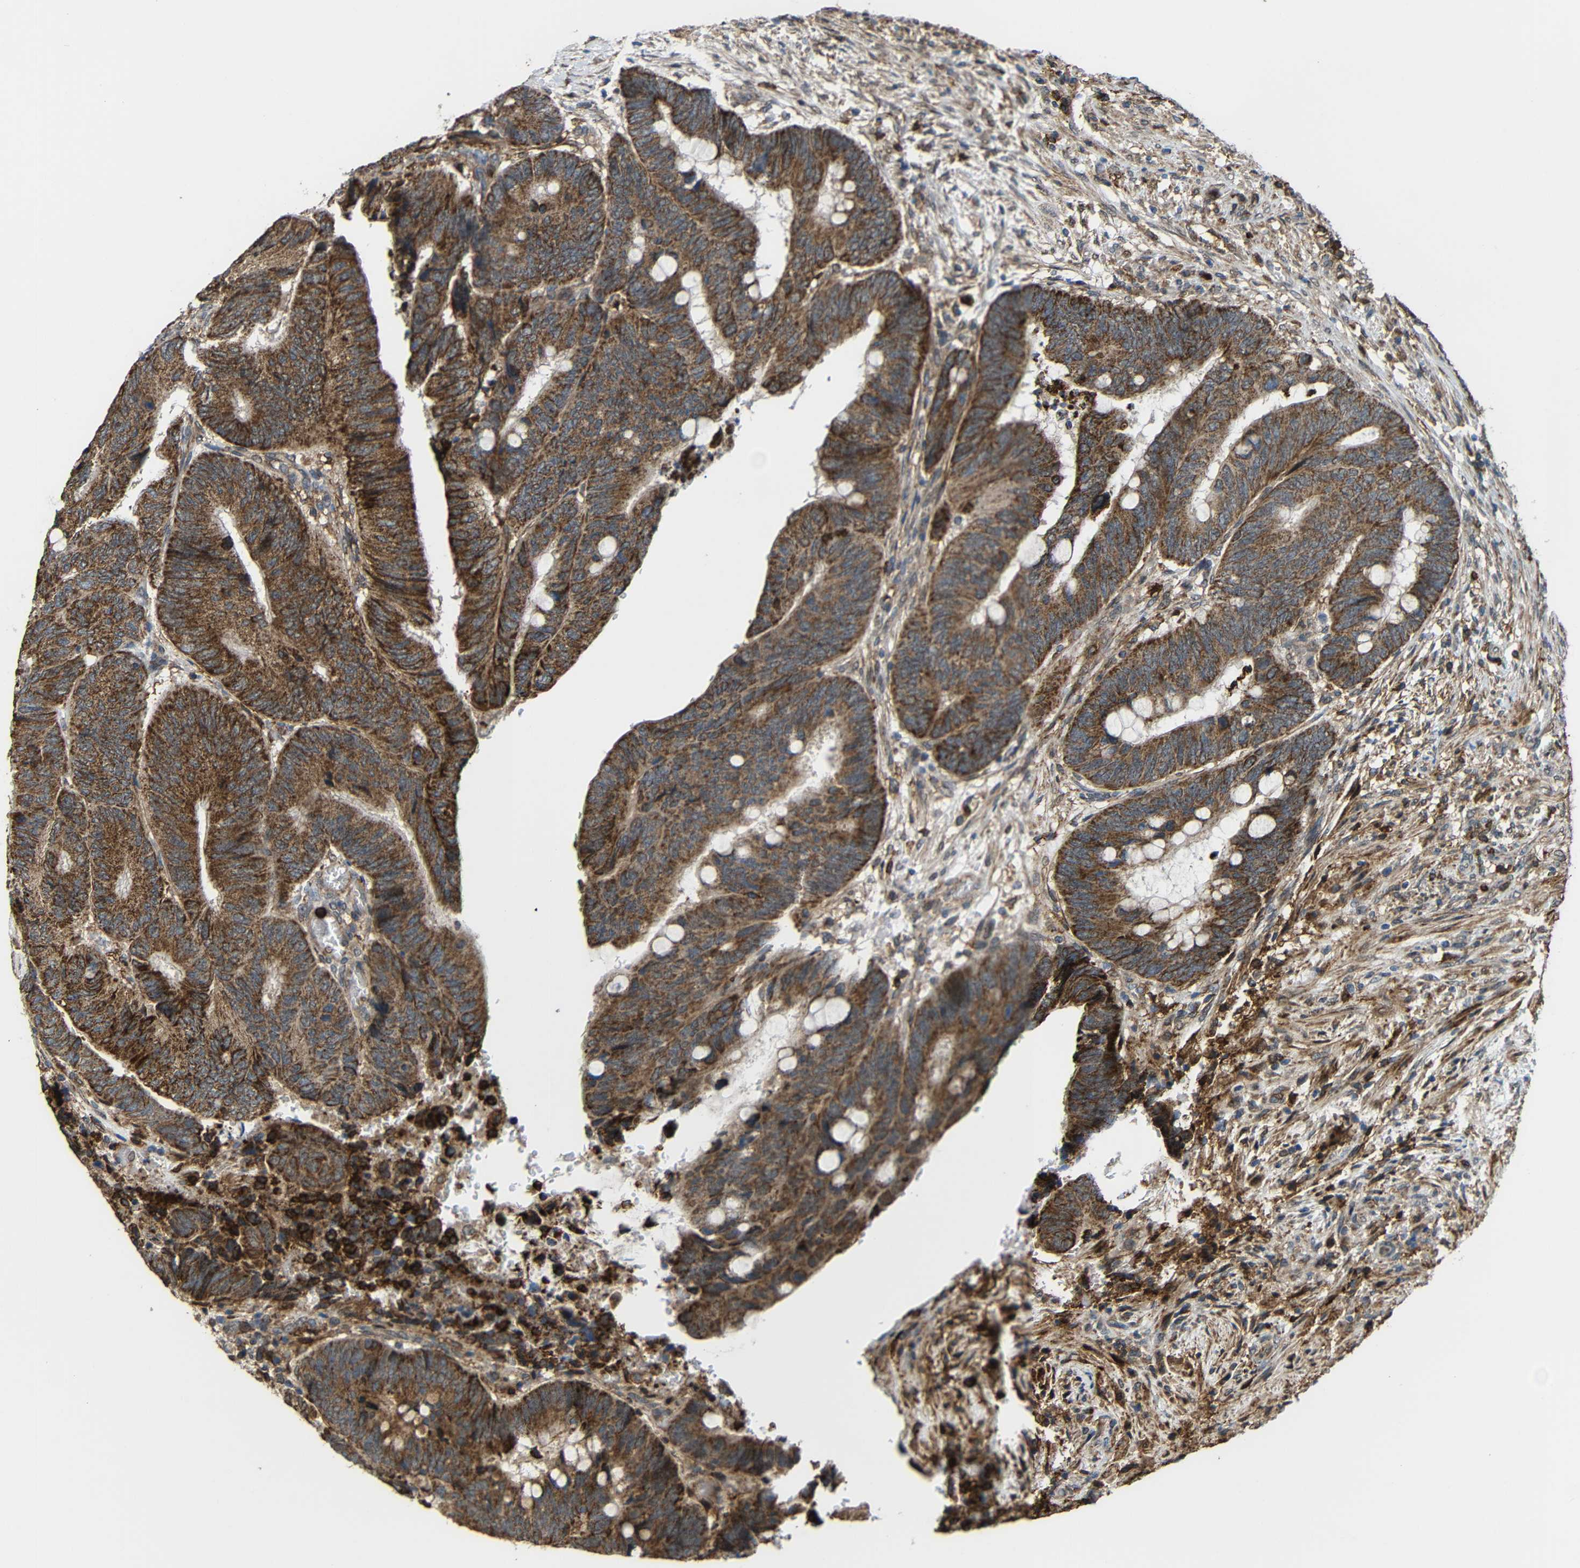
{"staining": {"intensity": "moderate", "quantity": ">75%", "location": "cytoplasmic/membranous"}, "tissue": "colorectal cancer", "cell_type": "Tumor cells", "image_type": "cancer", "snomed": [{"axis": "morphology", "description": "Normal tissue, NOS"}, {"axis": "morphology", "description": "Adenocarcinoma, NOS"}, {"axis": "topography", "description": "Rectum"}, {"axis": "topography", "description": "Peripheral nerve tissue"}], "caption": "Immunohistochemical staining of human adenocarcinoma (colorectal) reveals moderate cytoplasmic/membranous protein positivity in about >75% of tumor cells.", "gene": "C1GALT1", "patient": {"sex": "male", "age": 92}}